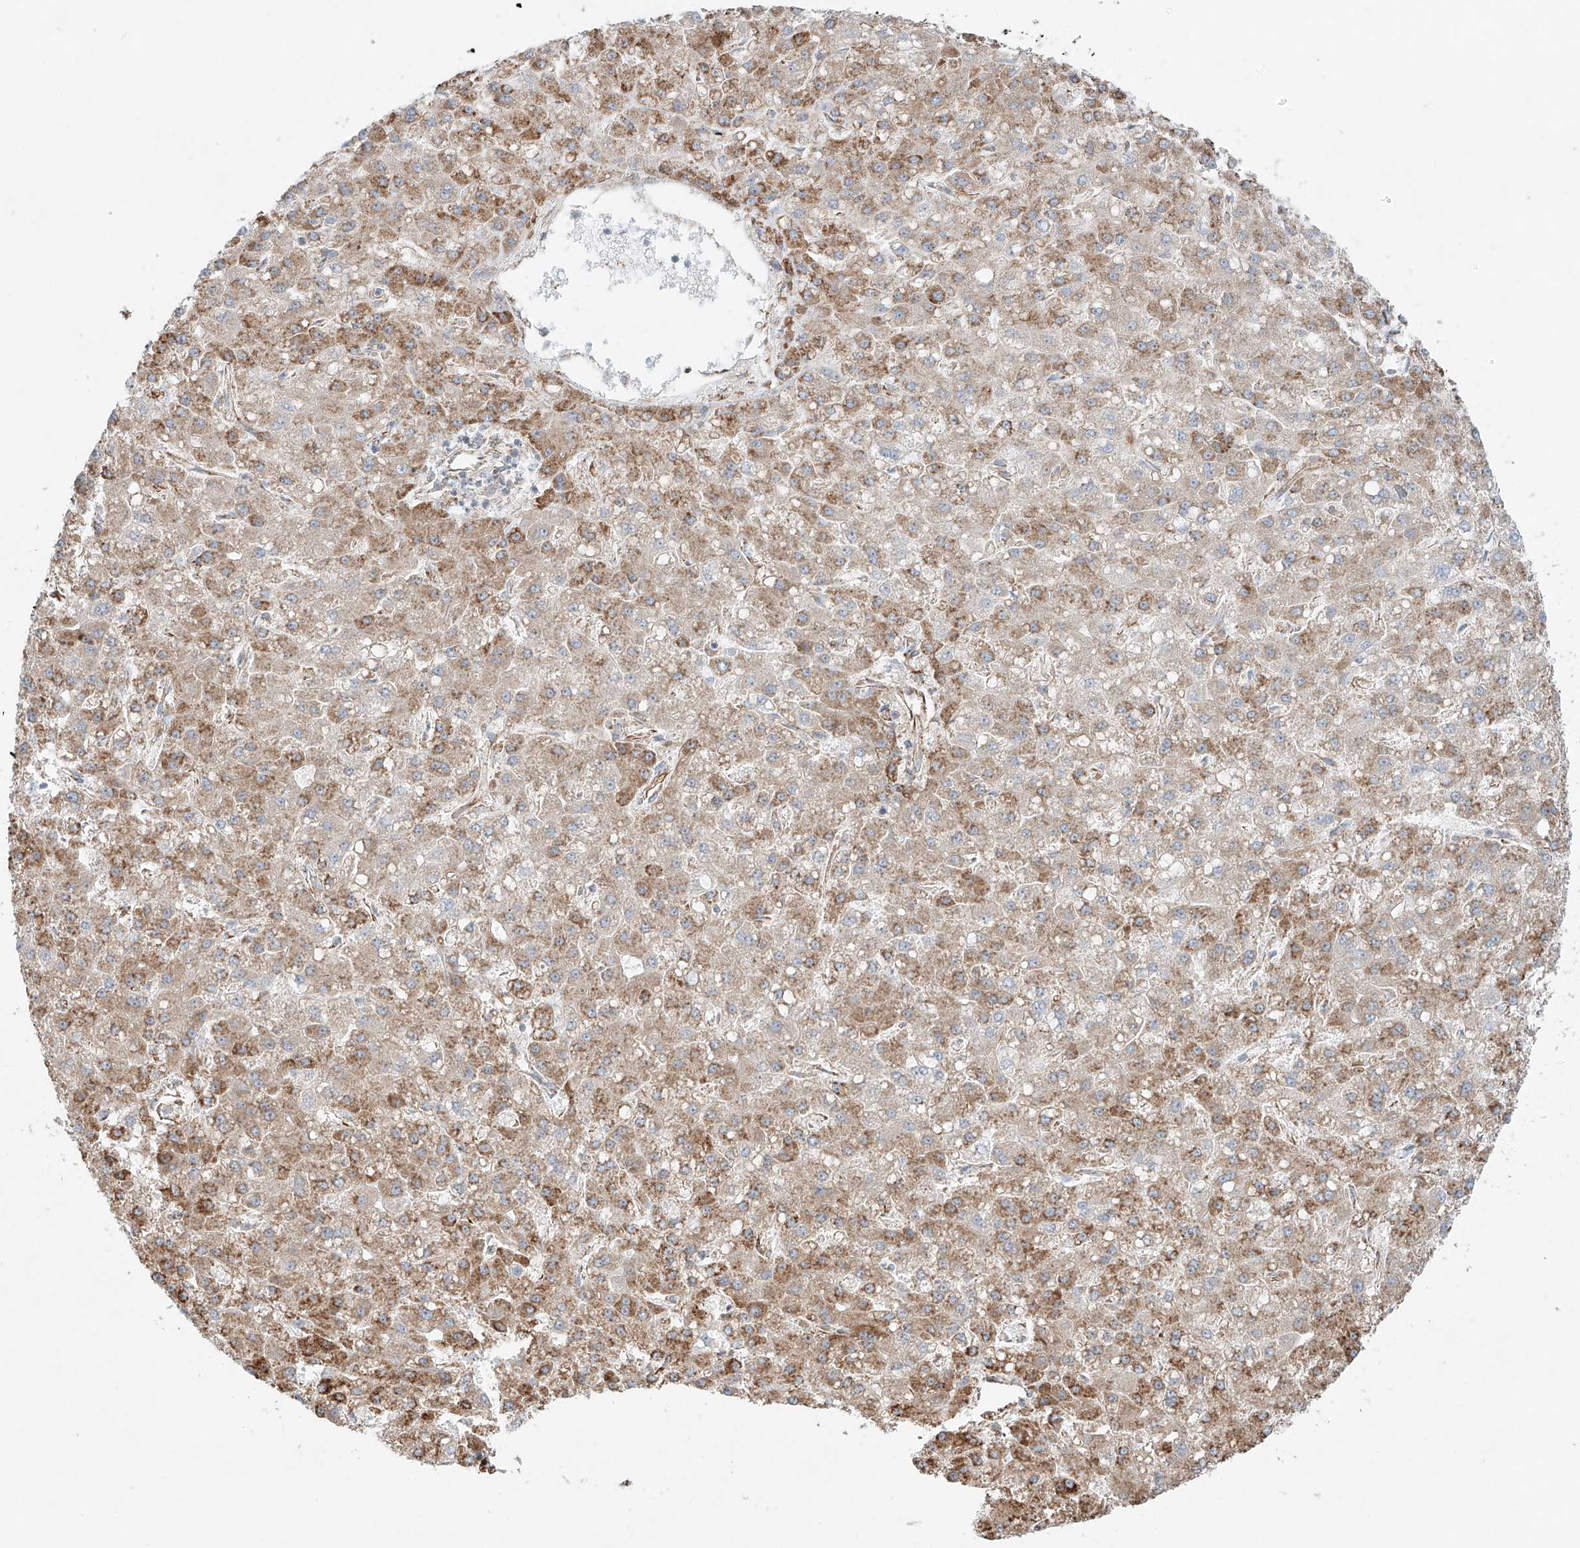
{"staining": {"intensity": "moderate", "quantity": ">75%", "location": "cytoplasmic/membranous"}, "tissue": "liver cancer", "cell_type": "Tumor cells", "image_type": "cancer", "snomed": [{"axis": "morphology", "description": "Carcinoma, Hepatocellular, NOS"}, {"axis": "topography", "description": "Liver"}], "caption": "An immunohistochemistry (IHC) micrograph of neoplastic tissue is shown. Protein staining in brown labels moderate cytoplasmic/membranous positivity in liver cancer (hepatocellular carcinoma) within tumor cells. Ihc stains the protein of interest in brown and the nuclei are stained blue.", "gene": "EIPR1", "patient": {"sex": "male", "age": 67}}